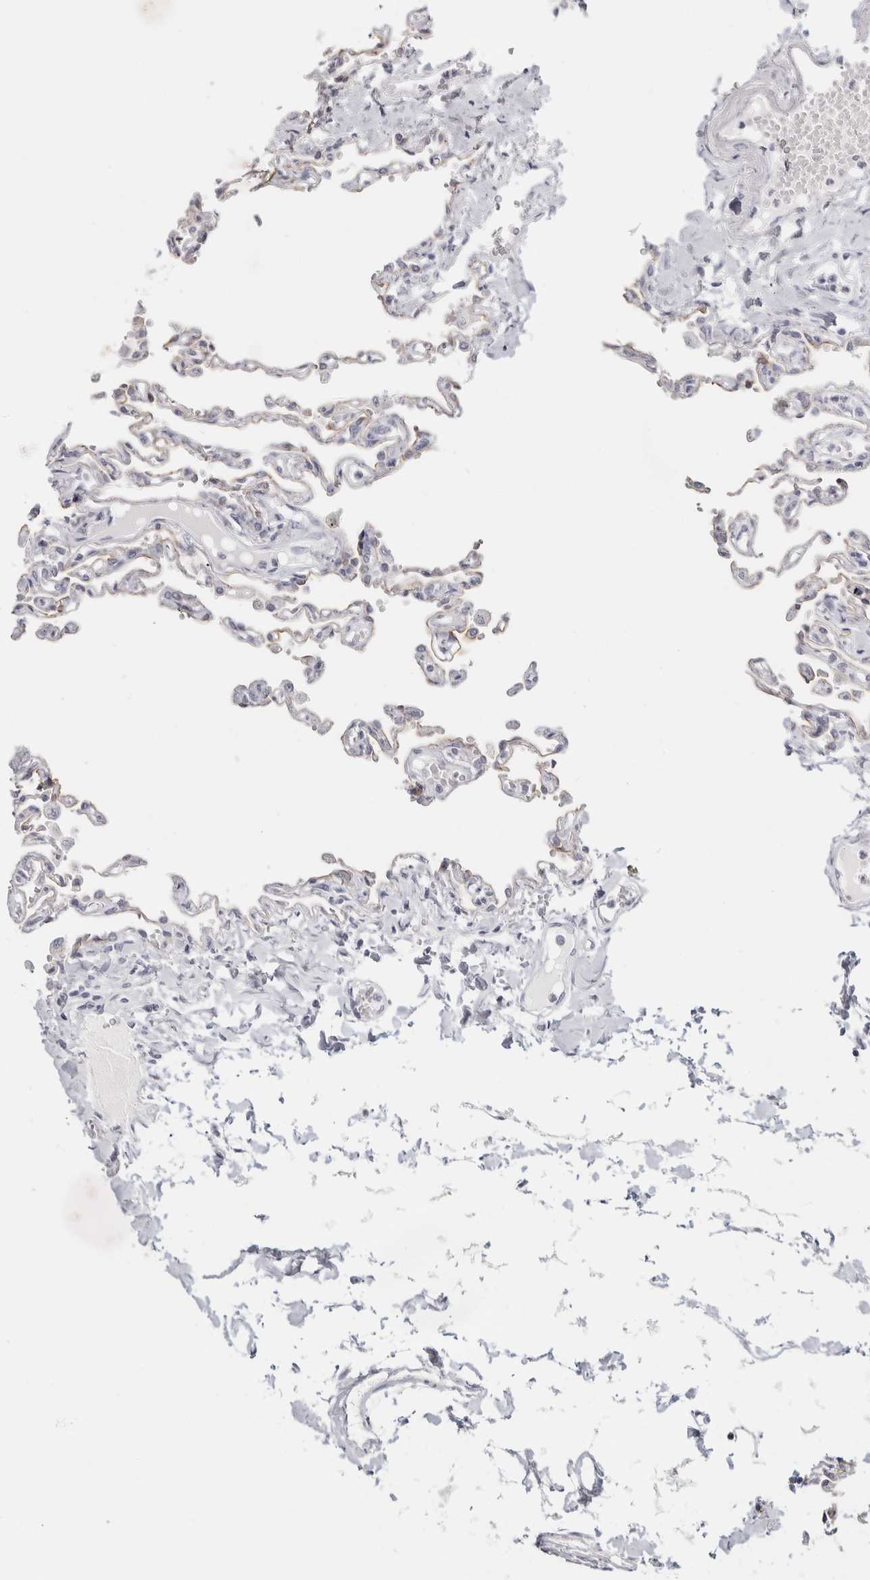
{"staining": {"intensity": "negative", "quantity": "none", "location": "none"}, "tissue": "lung", "cell_type": "Alveolar cells", "image_type": "normal", "snomed": [{"axis": "morphology", "description": "Normal tissue, NOS"}, {"axis": "topography", "description": "Lung"}], "caption": "Immunohistochemistry (IHC) micrograph of unremarkable human lung stained for a protein (brown), which shows no positivity in alveolar cells.", "gene": "RPH3AL", "patient": {"sex": "male", "age": 21}}